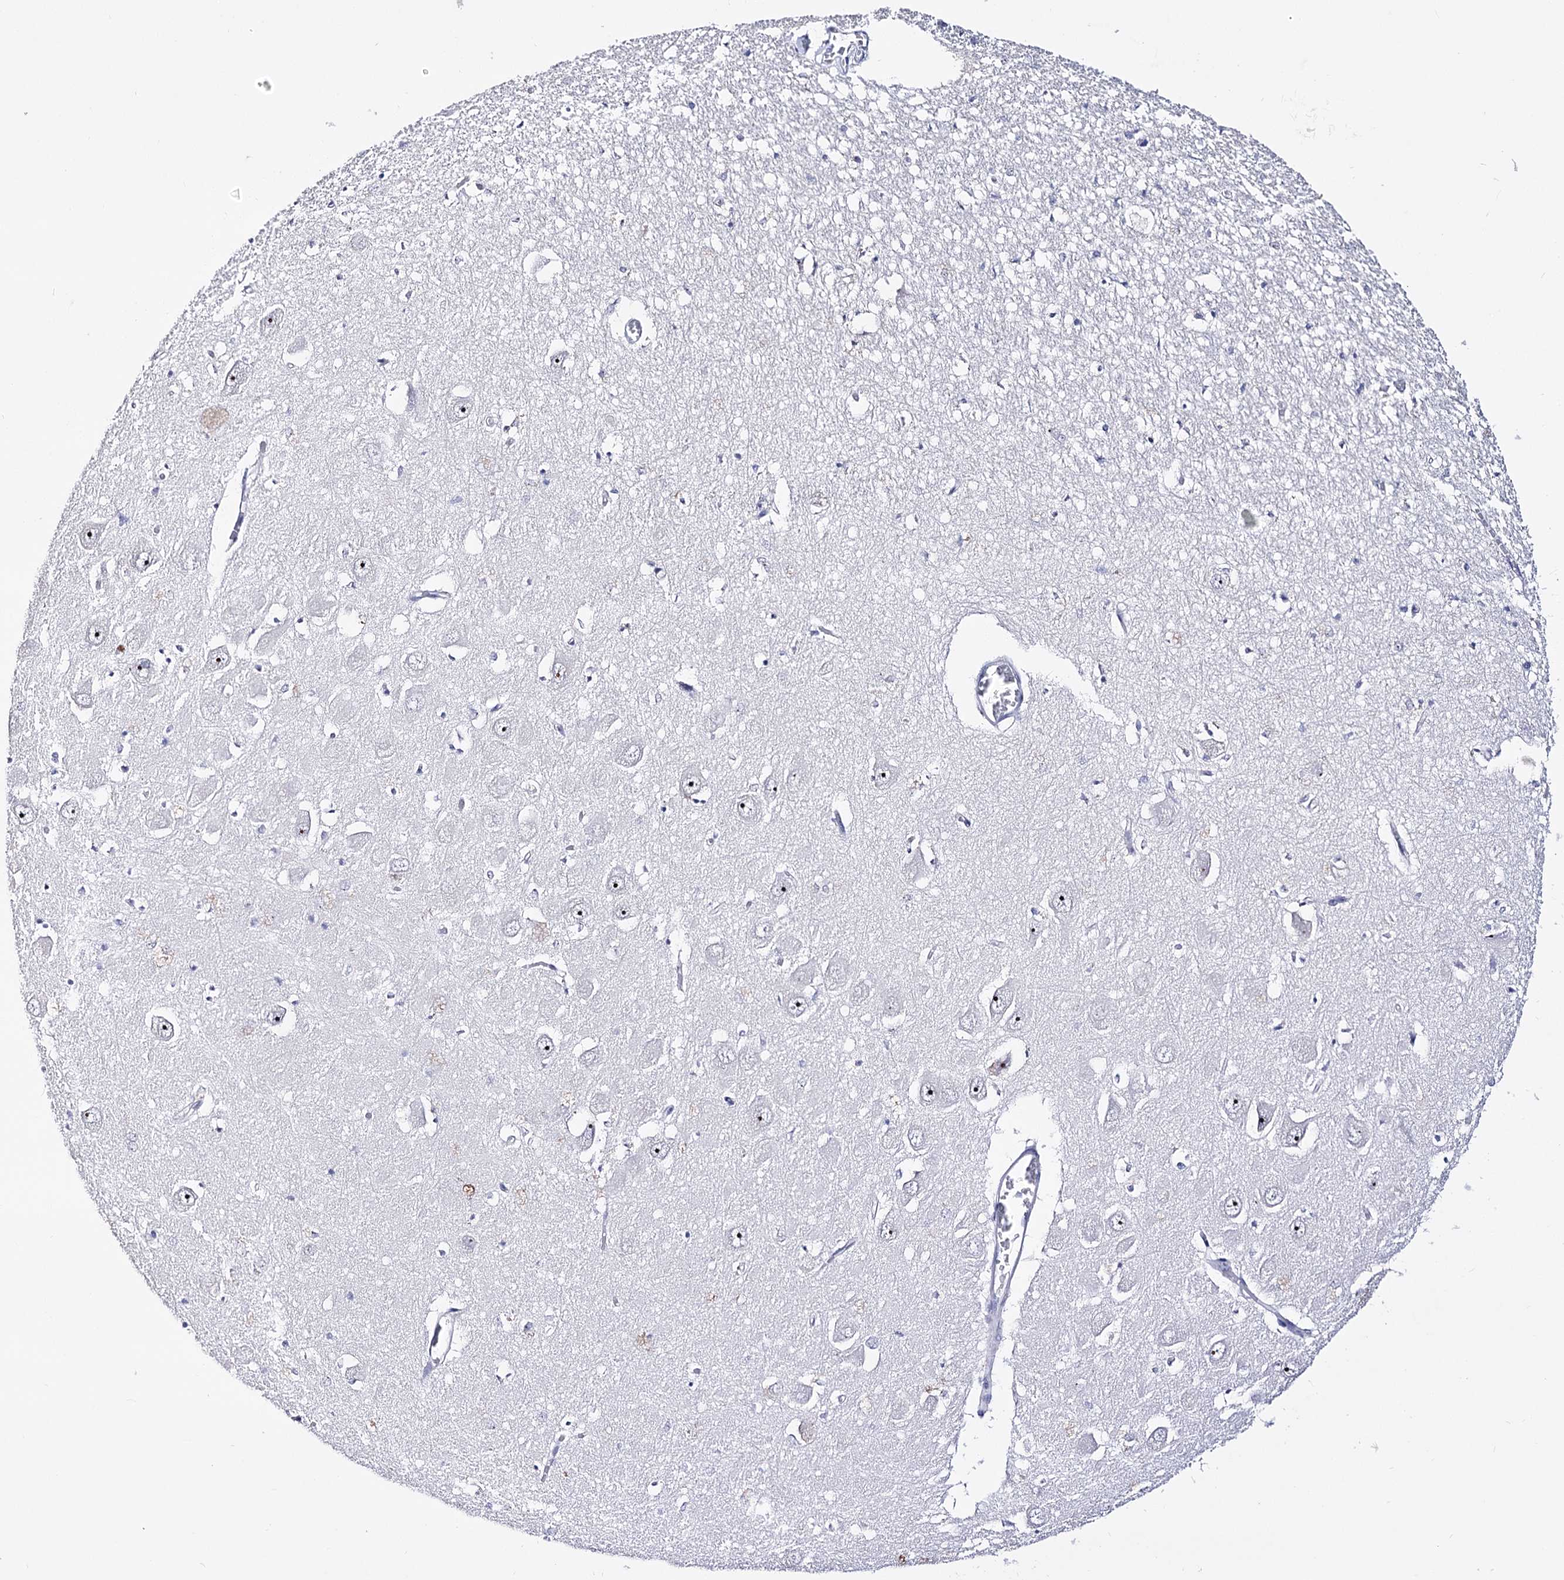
{"staining": {"intensity": "negative", "quantity": "none", "location": "none"}, "tissue": "hippocampus", "cell_type": "Glial cells", "image_type": "normal", "snomed": [{"axis": "morphology", "description": "Normal tissue, NOS"}, {"axis": "topography", "description": "Hippocampus"}], "caption": "Photomicrograph shows no significant protein staining in glial cells of unremarkable hippocampus. The staining is performed using DAB brown chromogen with nuclei counter-stained in using hematoxylin.", "gene": "PCGF5", "patient": {"sex": "male", "age": 70}}